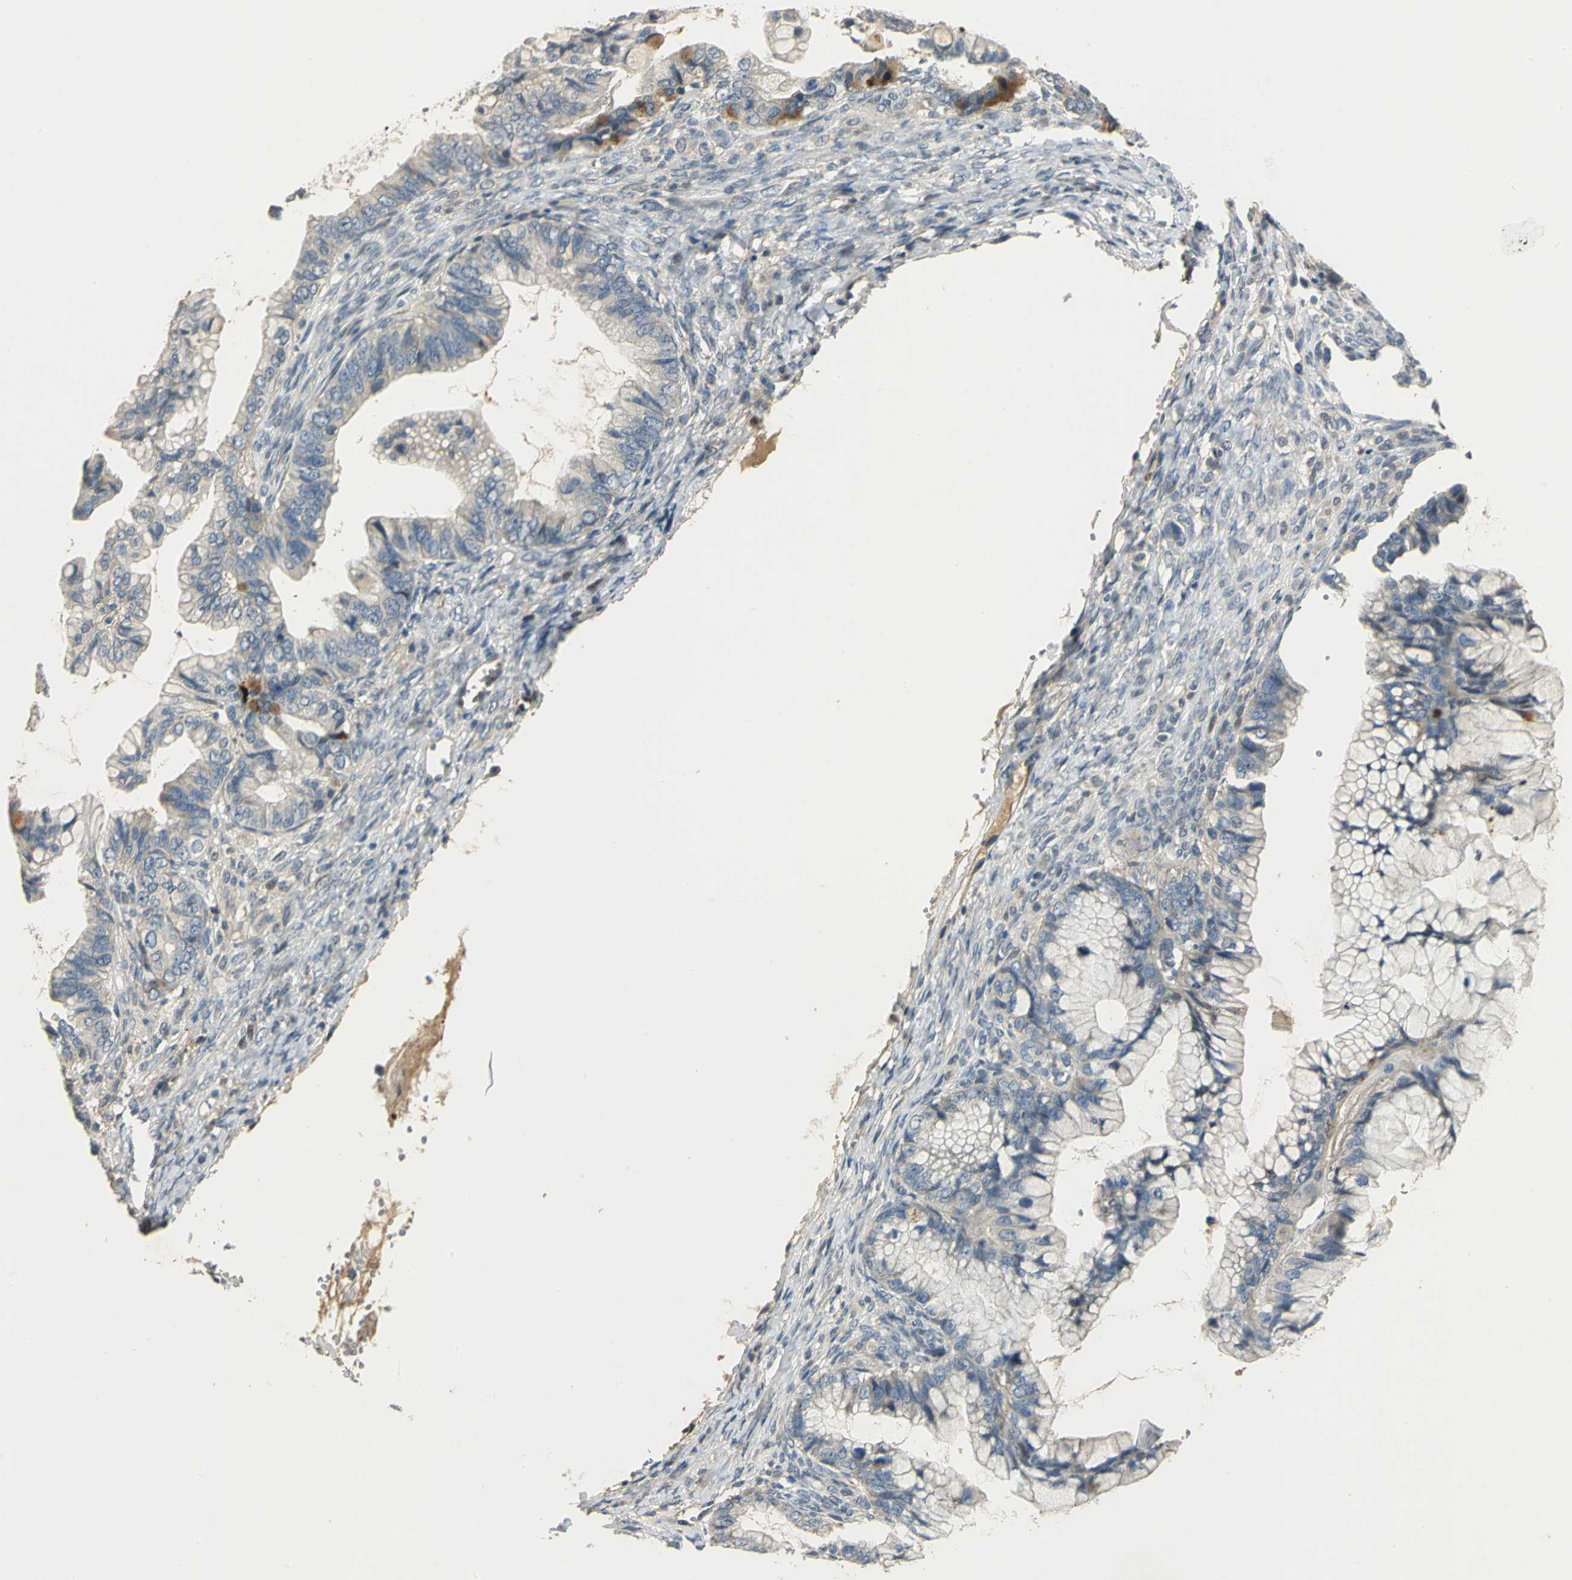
{"staining": {"intensity": "negative", "quantity": "none", "location": "none"}, "tissue": "ovarian cancer", "cell_type": "Tumor cells", "image_type": "cancer", "snomed": [{"axis": "morphology", "description": "Cystadenocarcinoma, mucinous, NOS"}, {"axis": "topography", "description": "Ovary"}], "caption": "Protein analysis of mucinous cystadenocarcinoma (ovarian) exhibits no significant positivity in tumor cells. The staining is performed using DAB brown chromogen with nuclei counter-stained in using hematoxylin.", "gene": "PROC", "patient": {"sex": "female", "age": 36}}